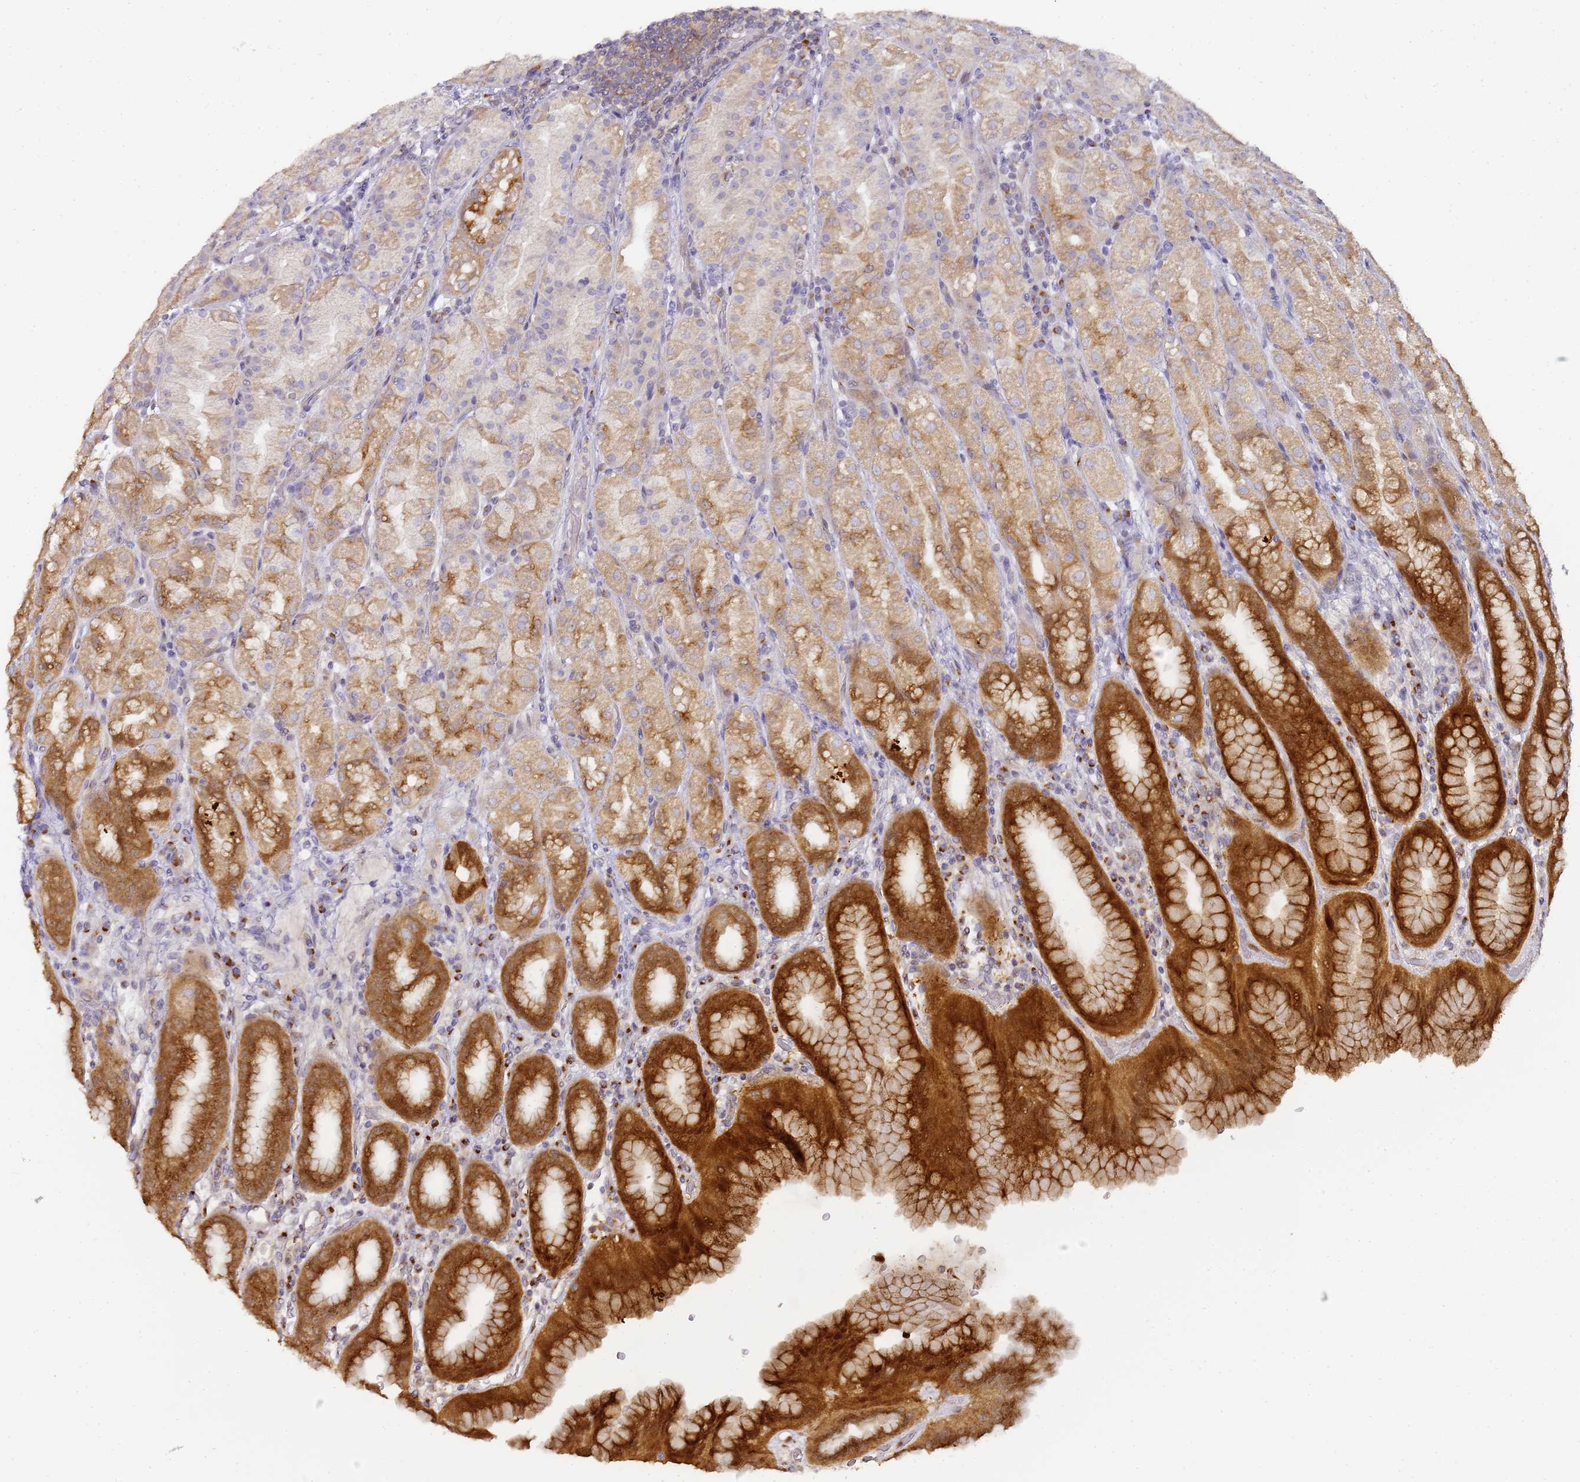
{"staining": {"intensity": "strong", "quantity": "25%-75%", "location": "cytoplasmic/membranous"}, "tissue": "stomach", "cell_type": "Glandular cells", "image_type": "normal", "snomed": [{"axis": "morphology", "description": "Normal tissue, NOS"}, {"axis": "topography", "description": "Stomach, upper"}, {"axis": "topography", "description": "Stomach"}], "caption": "IHC photomicrograph of unremarkable human stomach stained for a protein (brown), which displays high levels of strong cytoplasmic/membranous staining in about 25%-75% of glandular cells.", "gene": "MRPL49", "patient": {"sex": "male", "age": 68}}